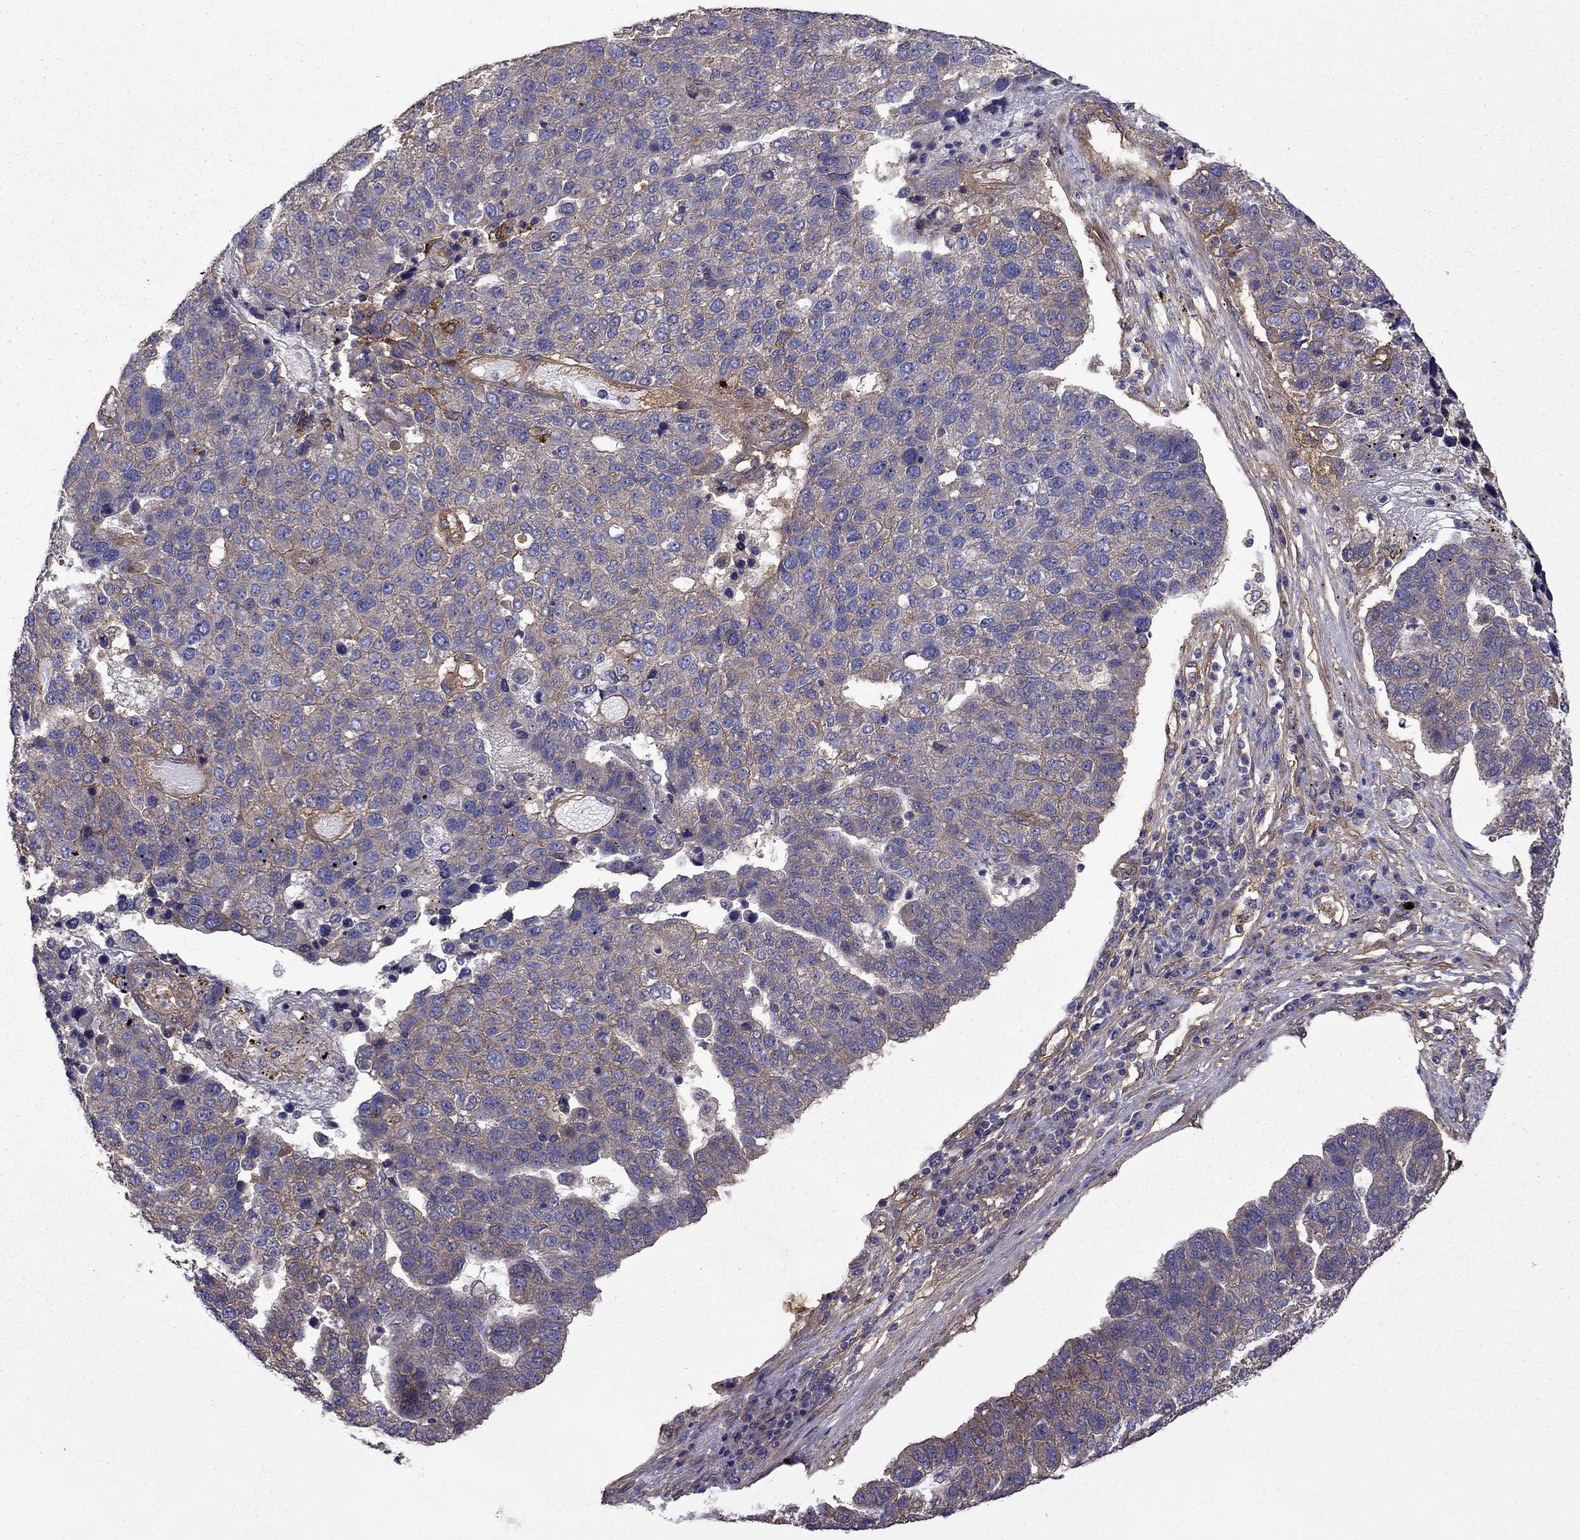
{"staining": {"intensity": "moderate", "quantity": "<25%", "location": "cytoplasmic/membranous"}, "tissue": "pancreatic cancer", "cell_type": "Tumor cells", "image_type": "cancer", "snomed": [{"axis": "morphology", "description": "Adenocarcinoma, NOS"}, {"axis": "topography", "description": "Pancreas"}], "caption": "A histopathology image of pancreatic cancer (adenocarcinoma) stained for a protein demonstrates moderate cytoplasmic/membranous brown staining in tumor cells. (DAB (3,3'-diaminobenzidine) = brown stain, brightfield microscopy at high magnification).", "gene": "ITGB1", "patient": {"sex": "female", "age": 61}}